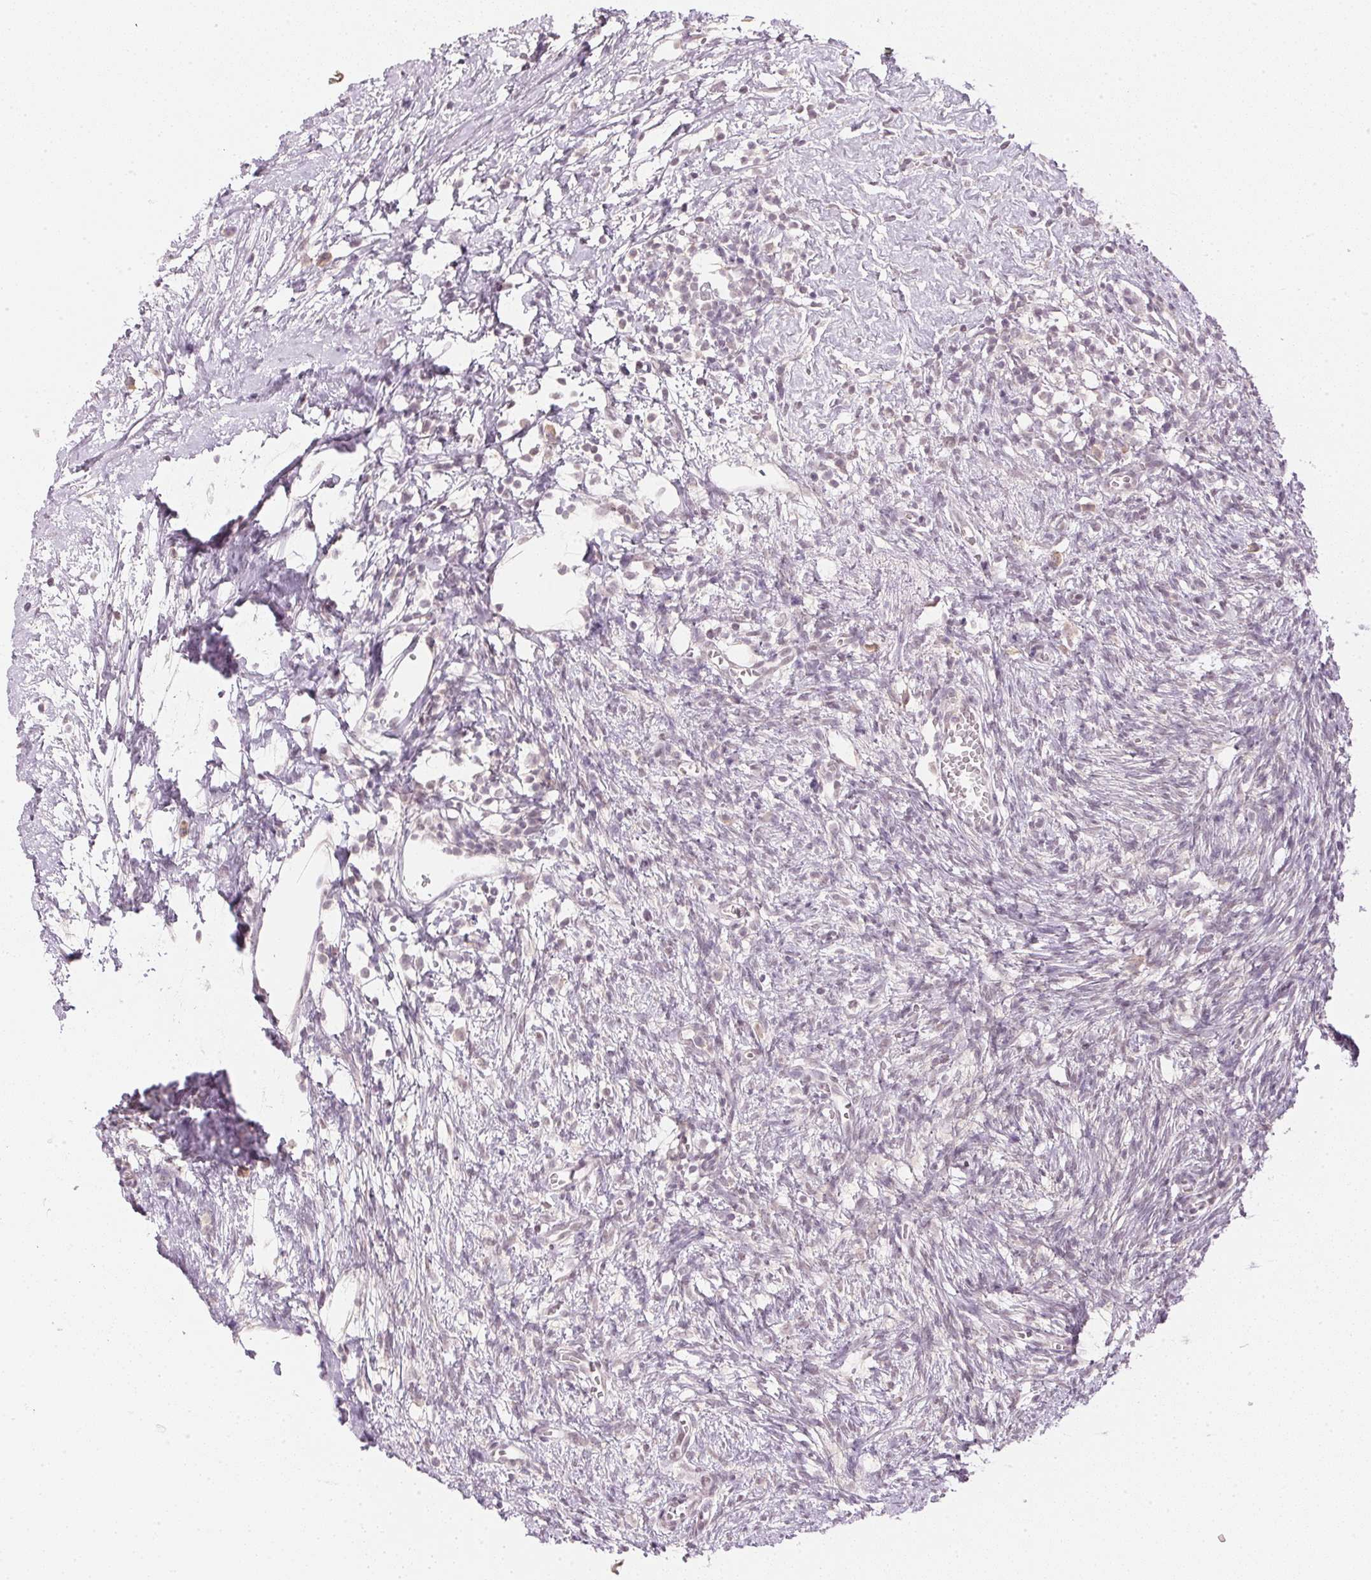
{"staining": {"intensity": "negative", "quantity": "none", "location": "none"}, "tissue": "ovary", "cell_type": "Ovarian stroma cells", "image_type": "normal", "snomed": [{"axis": "morphology", "description": "Normal tissue, NOS"}, {"axis": "topography", "description": "Ovary"}], "caption": "Immunohistochemistry (IHC) image of benign ovary stained for a protein (brown), which demonstrates no expression in ovarian stroma cells.", "gene": "KPRP", "patient": {"sex": "female", "age": 41}}